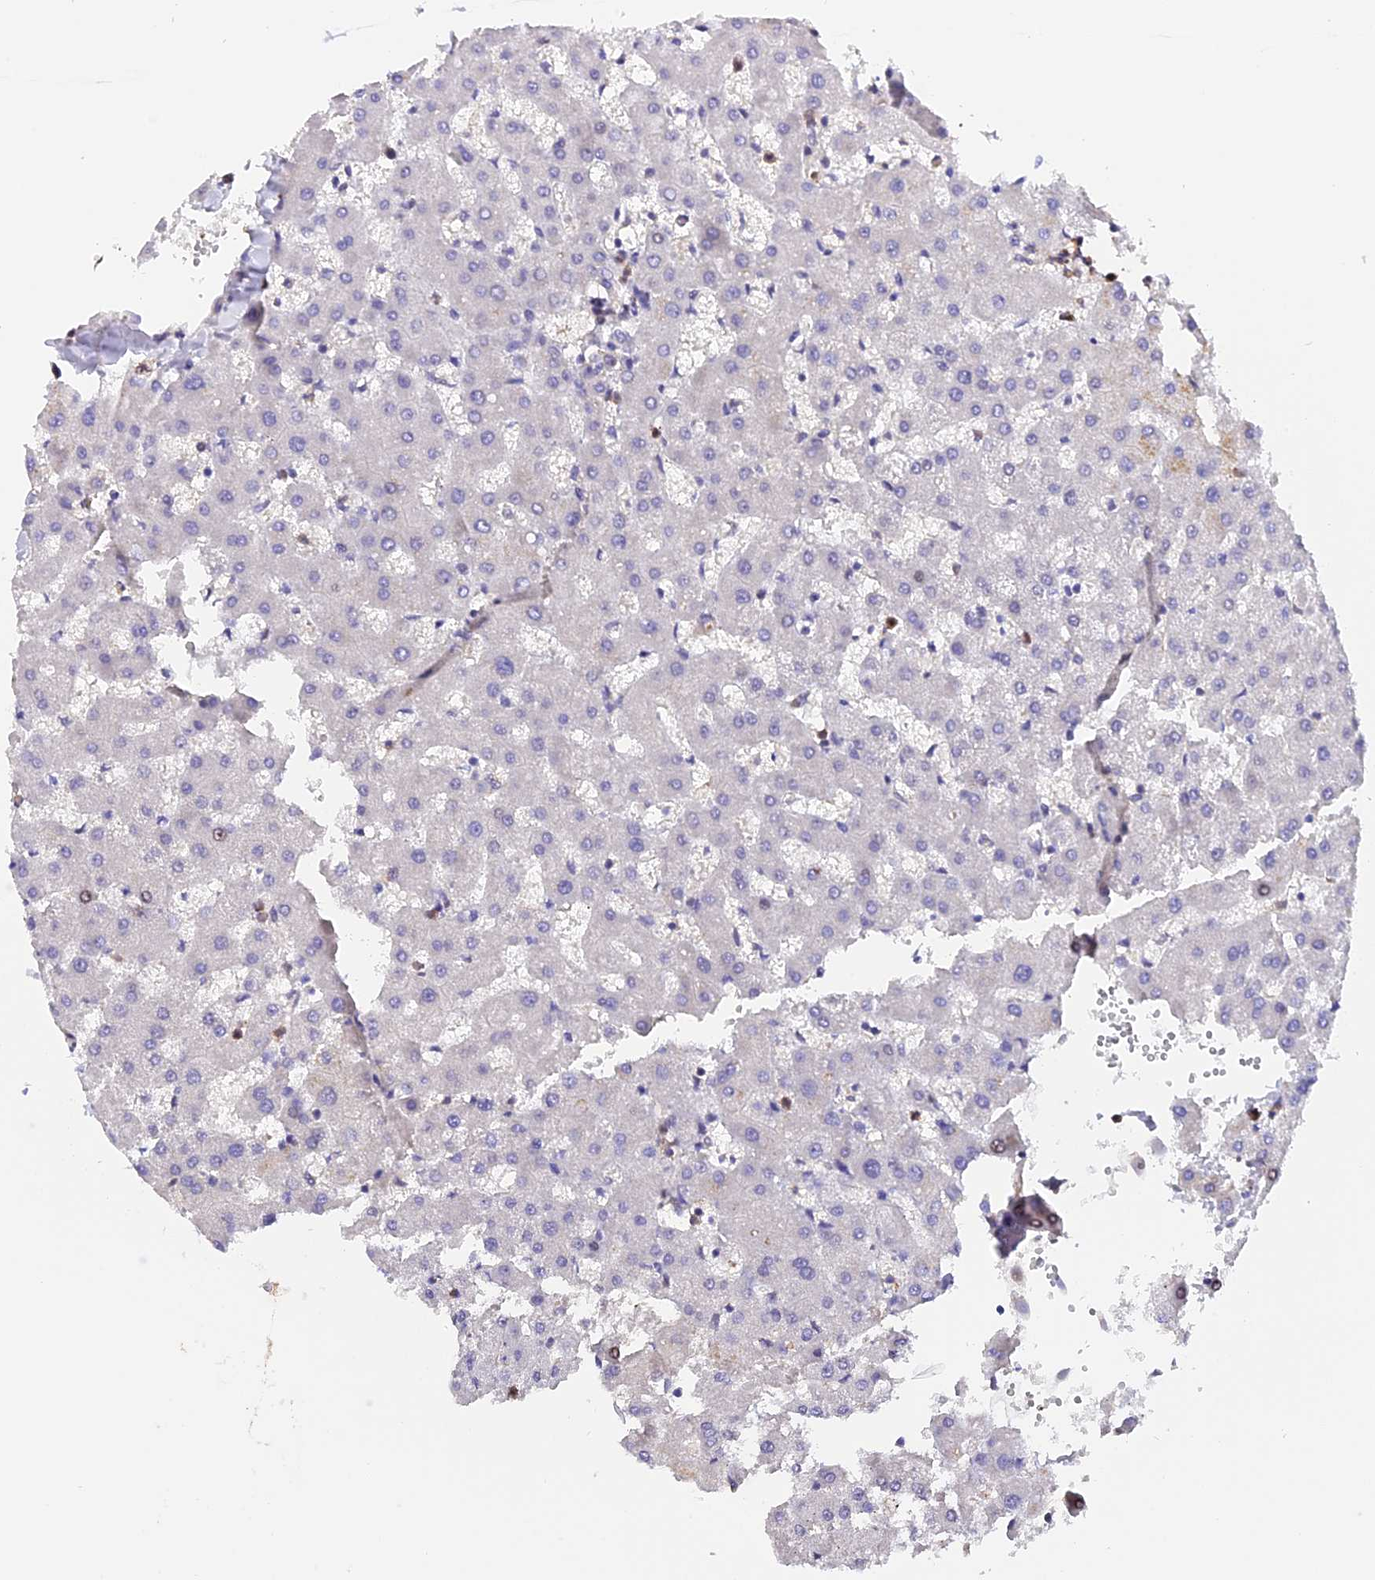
{"staining": {"intensity": "weak", "quantity": "<25%", "location": "cytoplasmic/membranous"}, "tissue": "liver", "cell_type": "Cholangiocytes", "image_type": "normal", "snomed": [{"axis": "morphology", "description": "Normal tissue, NOS"}, {"axis": "topography", "description": "Liver"}], "caption": "This micrograph is of benign liver stained with IHC to label a protein in brown with the nuclei are counter-stained blue. There is no positivity in cholangiocytes.", "gene": "HERPUD1", "patient": {"sex": "female", "age": 63}}